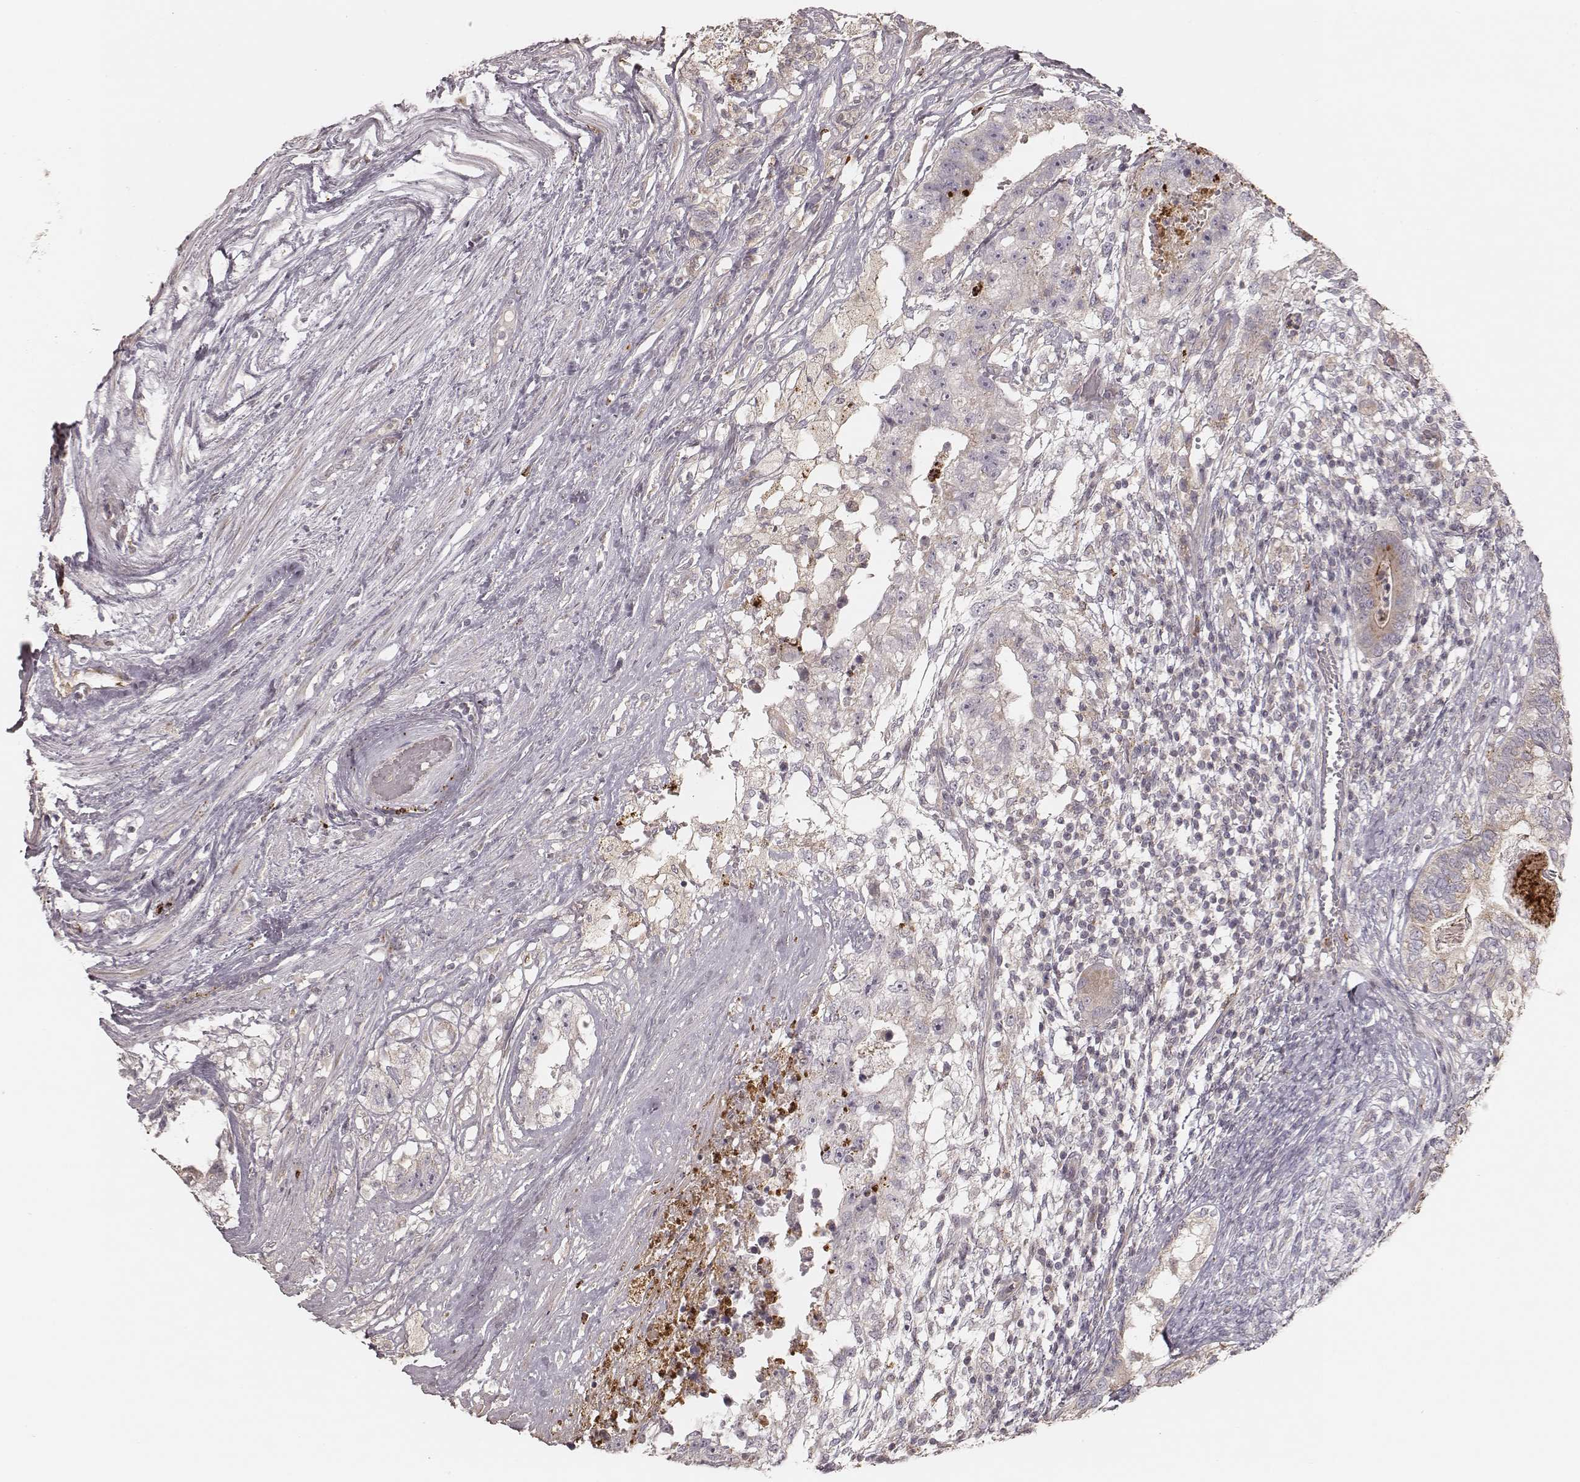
{"staining": {"intensity": "weak", "quantity": "<25%", "location": "cytoplasmic/membranous"}, "tissue": "testis cancer", "cell_type": "Tumor cells", "image_type": "cancer", "snomed": [{"axis": "morphology", "description": "Seminoma, NOS"}, {"axis": "morphology", "description": "Carcinoma, Embryonal, NOS"}, {"axis": "topography", "description": "Testis"}], "caption": "High magnification brightfield microscopy of embryonal carcinoma (testis) stained with DAB (brown) and counterstained with hematoxylin (blue): tumor cells show no significant positivity.", "gene": "ABCA7", "patient": {"sex": "male", "age": 41}}